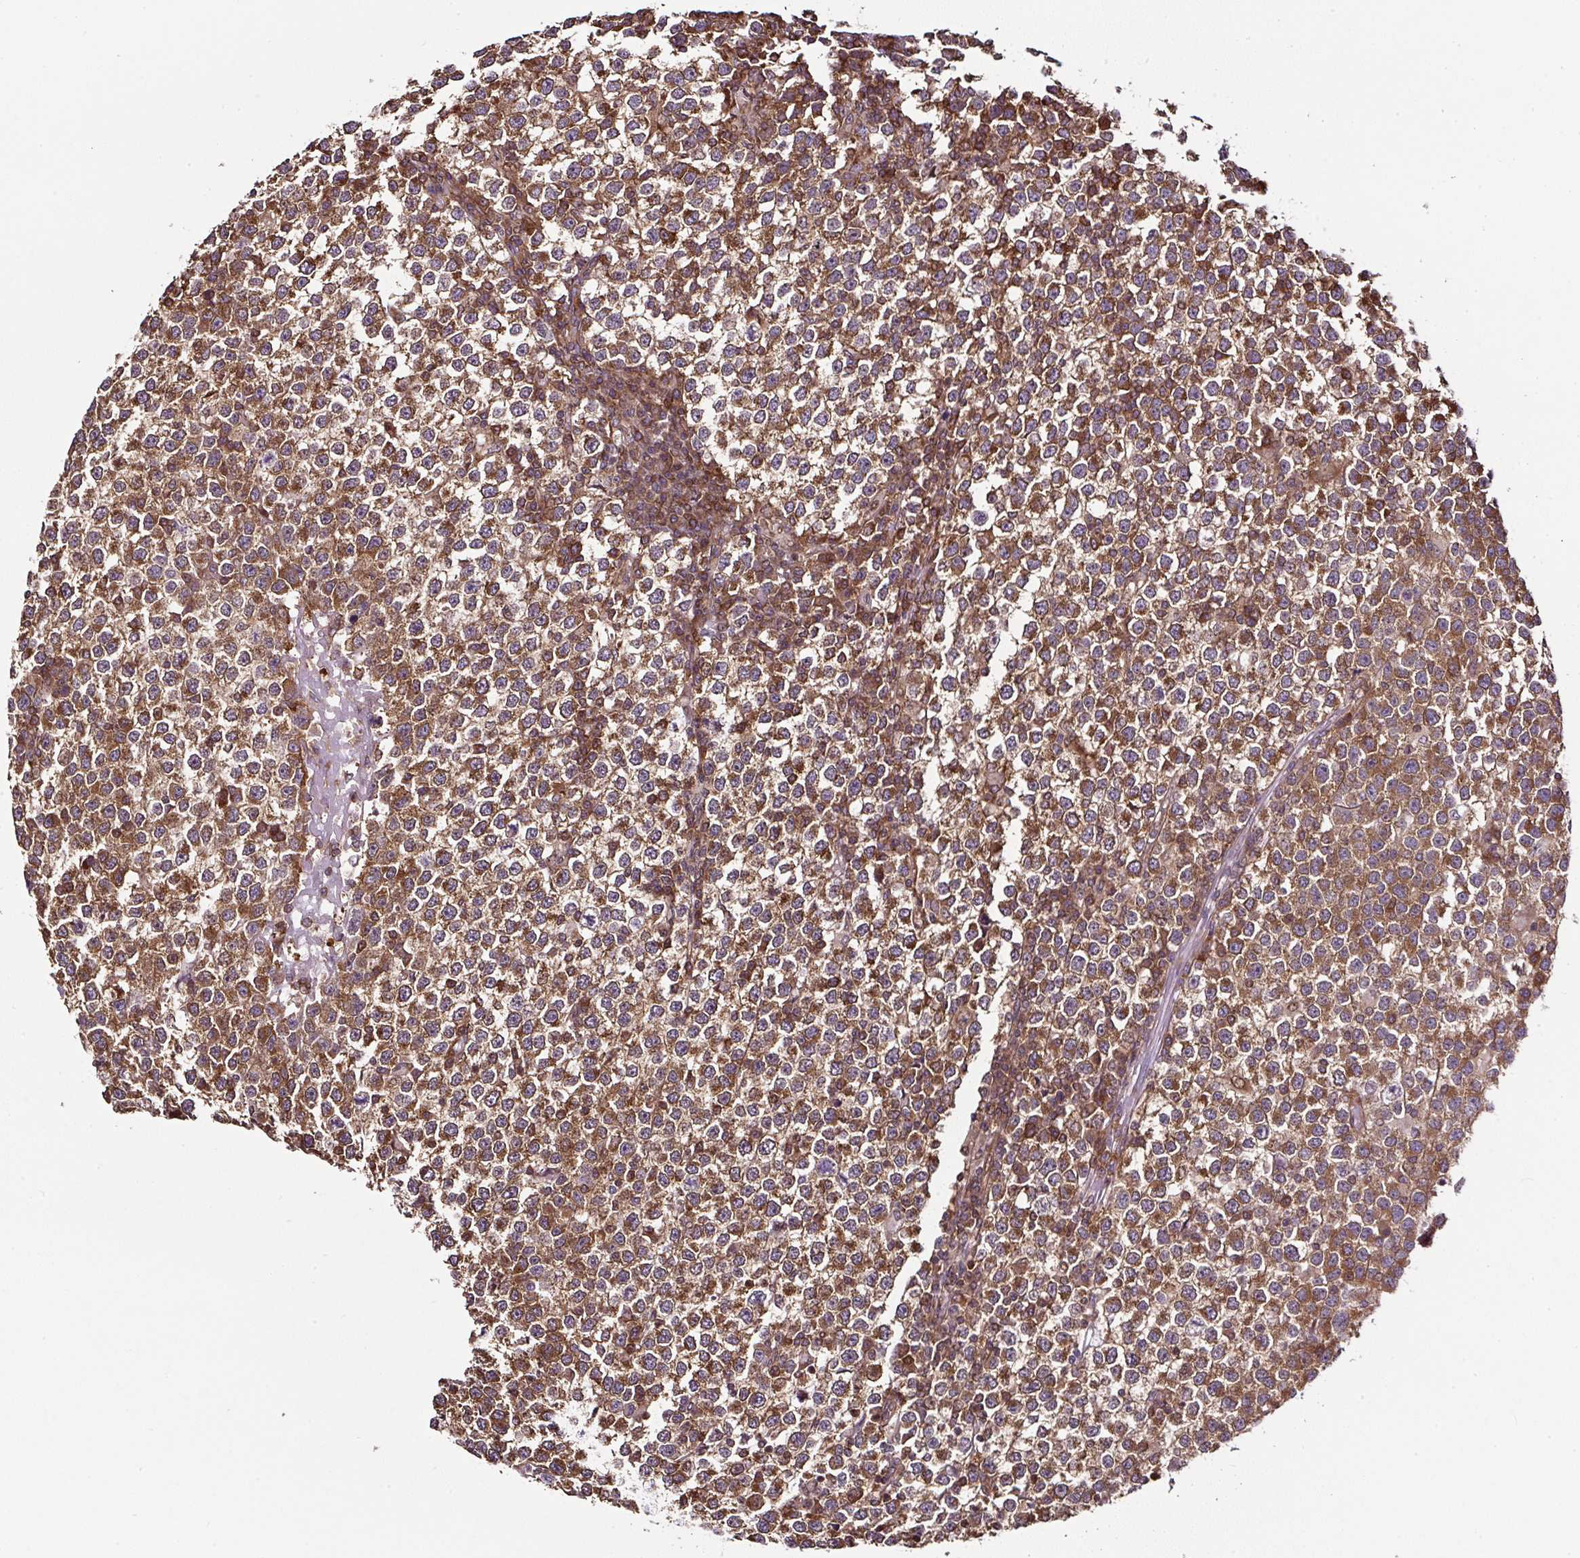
{"staining": {"intensity": "moderate", "quantity": ">75%", "location": "cytoplasmic/membranous"}, "tissue": "testis cancer", "cell_type": "Tumor cells", "image_type": "cancer", "snomed": [{"axis": "morphology", "description": "Seminoma, NOS"}, {"axis": "topography", "description": "Testis"}], "caption": "Seminoma (testis) stained with DAB immunohistochemistry exhibits medium levels of moderate cytoplasmic/membranous expression in about >75% of tumor cells.", "gene": "KDM4E", "patient": {"sex": "male", "age": 65}}